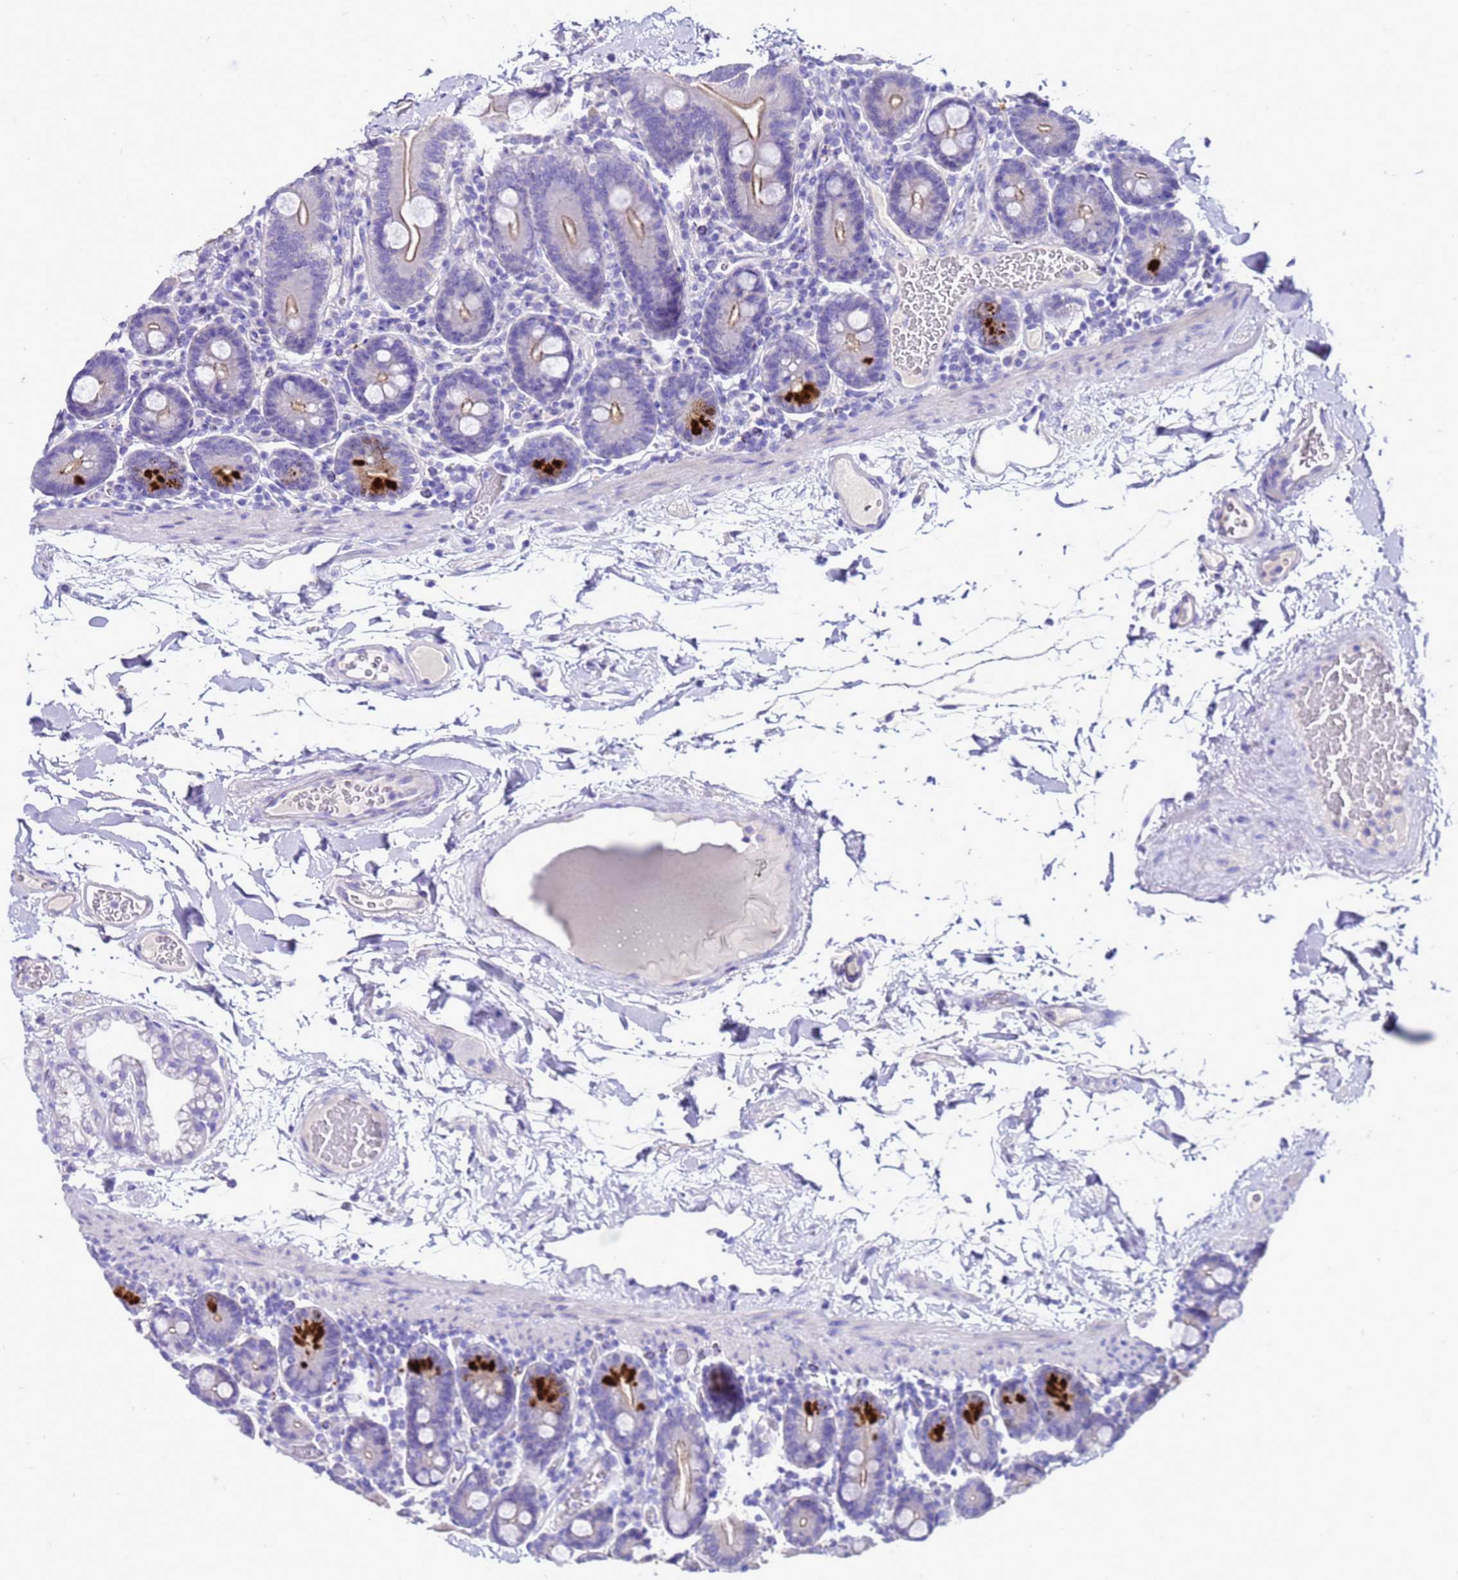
{"staining": {"intensity": "strong", "quantity": "<25%", "location": "cytoplasmic/membranous"}, "tissue": "duodenum", "cell_type": "Glandular cells", "image_type": "normal", "snomed": [{"axis": "morphology", "description": "Normal tissue, NOS"}, {"axis": "topography", "description": "Duodenum"}], "caption": "High-power microscopy captured an immunohistochemistry (IHC) photomicrograph of benign duodenum, revealing strong cytoplasmic/membranous positivity in about <25% of glandular cells.", "gene": "BEST2", "patient": {"sex": "male", "age": 55}}